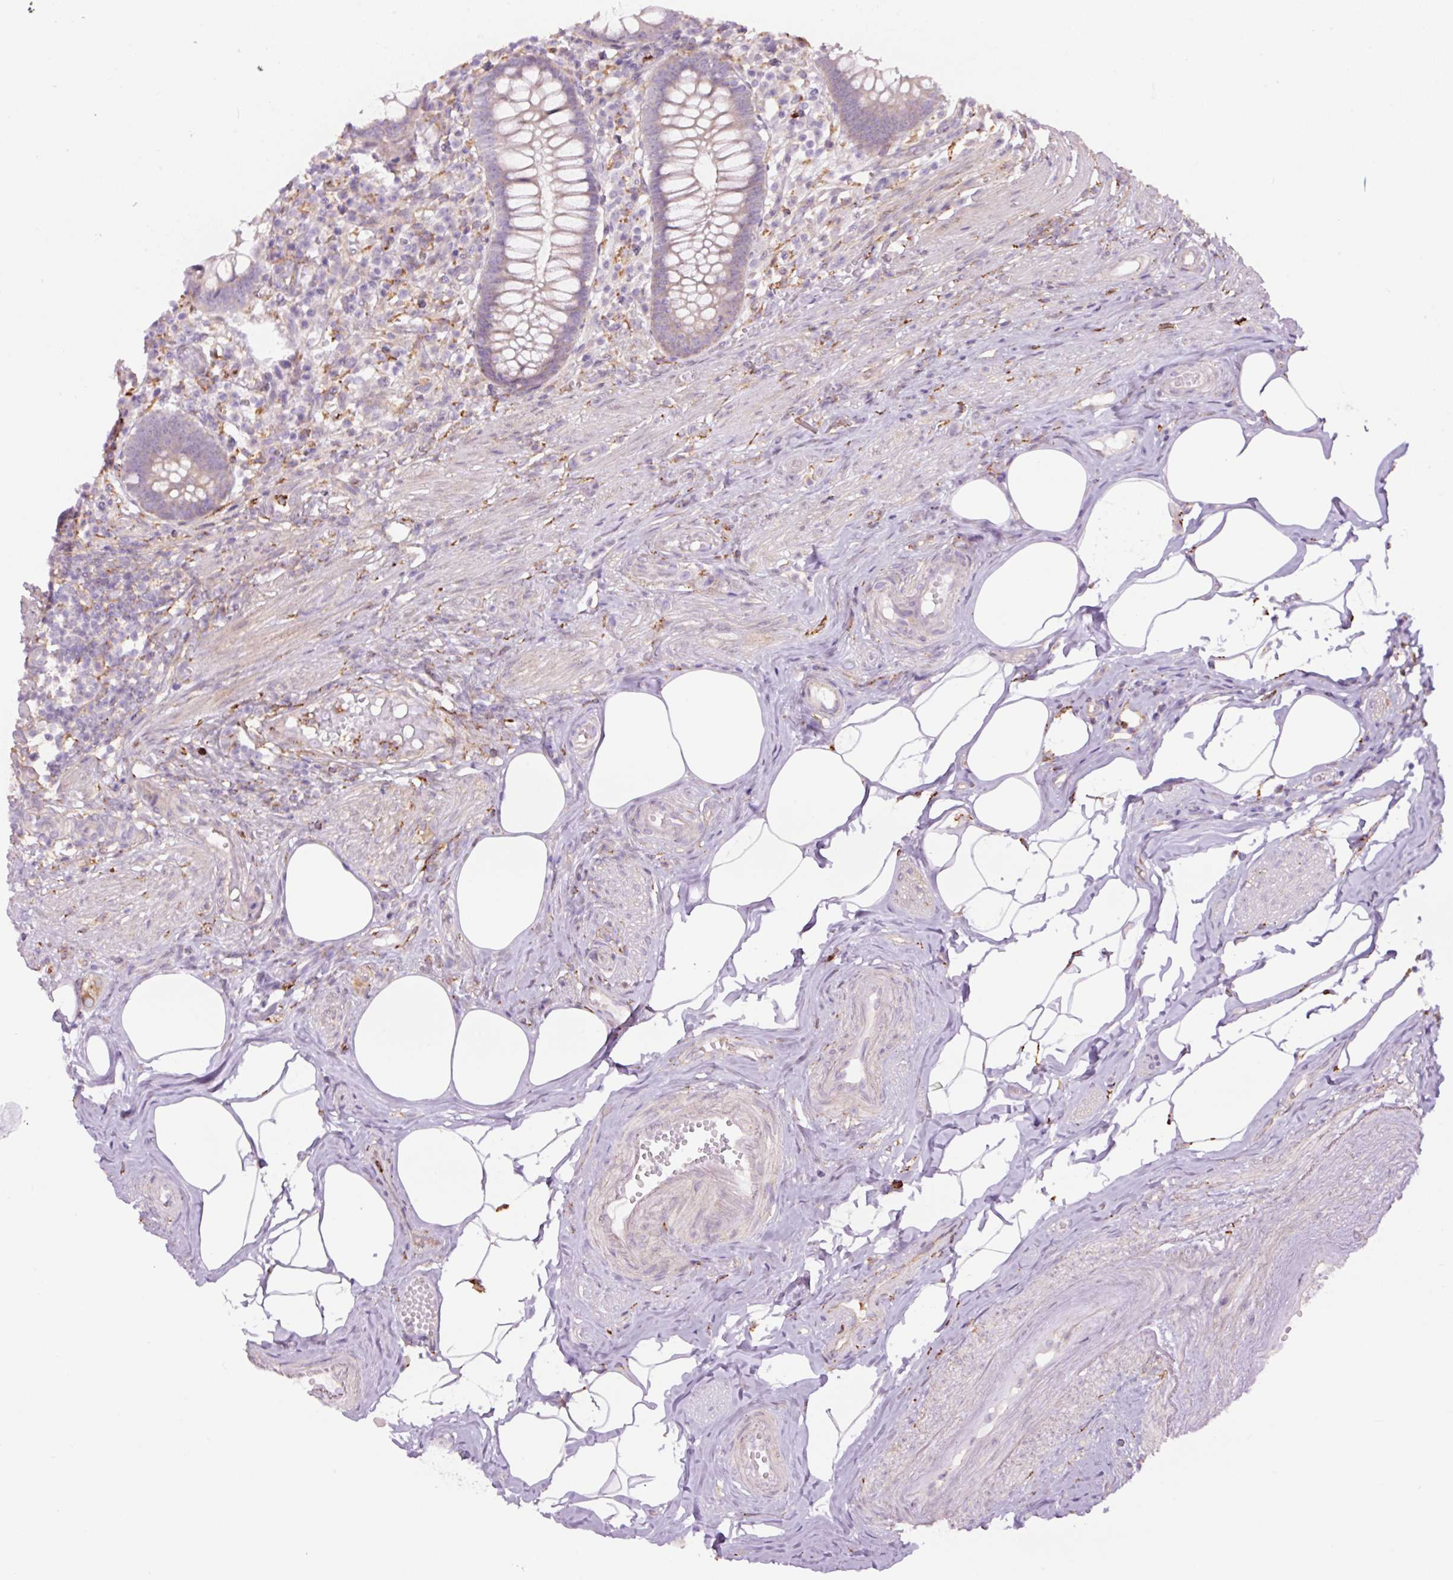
{"staining": {"intensity": "moderate", "quantity": "<25%", "location": "cytoplasmic/membranous"}, "tissue": "appendix", "cell_type": "Glandular cells", "image_type": "normal", "snomed": [{"axis": "morphology", "description": "Normal tissue, NOS"}, {"axis": "topography", "description": "Appendix"}], "caption": "Appendix stained with DAB immunohistochemistry (IHC) demonstrates low levels of moderate cytoplasmic/membranous expression in approximately <25% of glandular cells.", "gene": "SH2D6", "patient": {"sex": "female", "age": 56}}